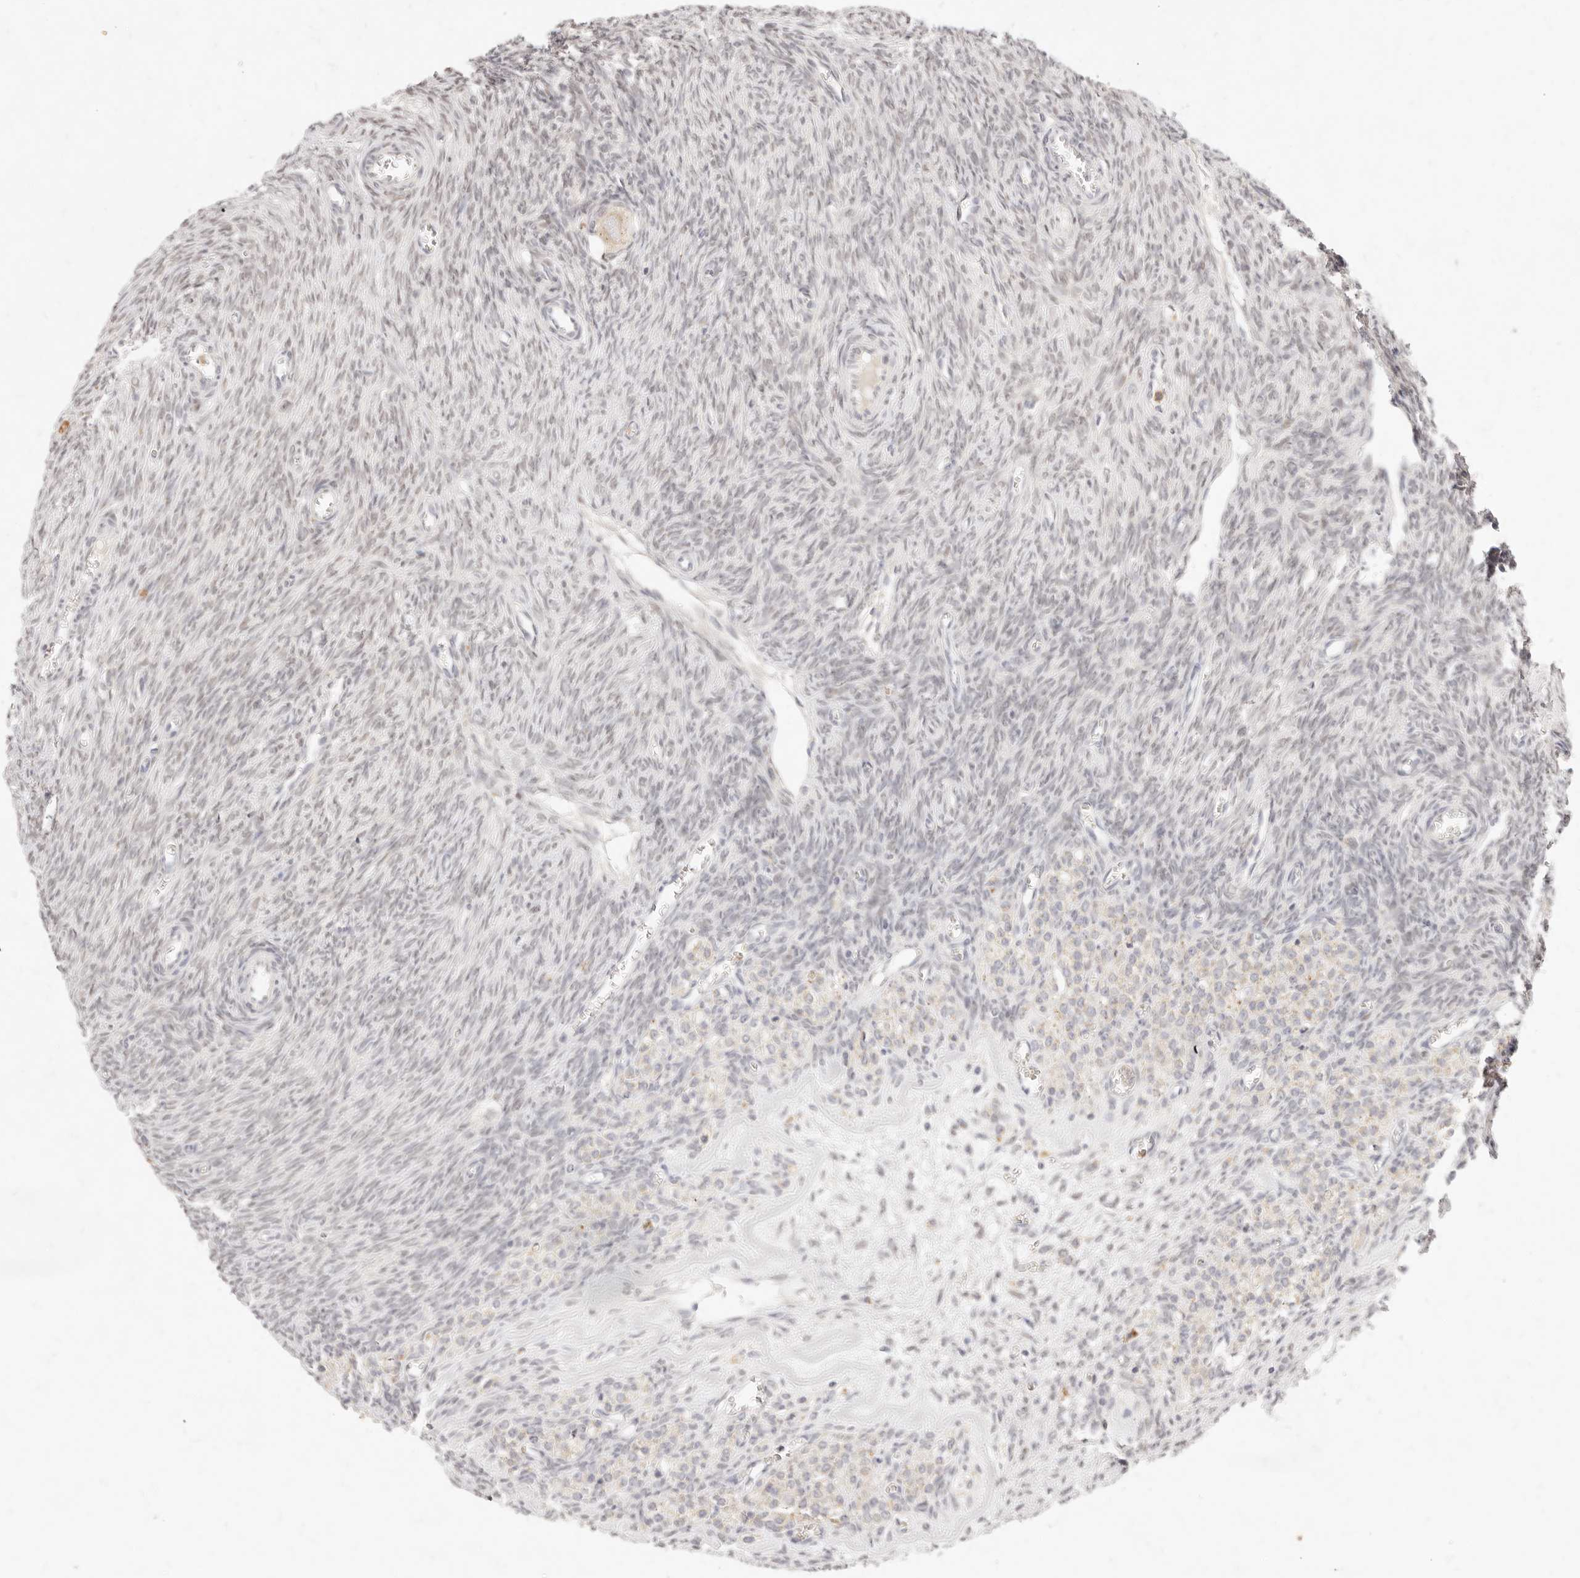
{"staining": {"intensity": "weak", "quantity": ">75%", "location": "cytoplasmic/membranous"}, "tissue": "ovary", "cell_type": "Follicle cells", "image_type": "normal", "snomed": [{"axis": "morphology", "description": "Normal tissue, NOS"}, {"axis": "topography", "description": "Ovary"}], "caption": "Human ovary stained with a brown dye exhibits weak cytoplasmic/membranous positive staining in about >75% of follicle cells.", "gene": "ASCL3", "patient": {"sex": "female", "age": 27}}